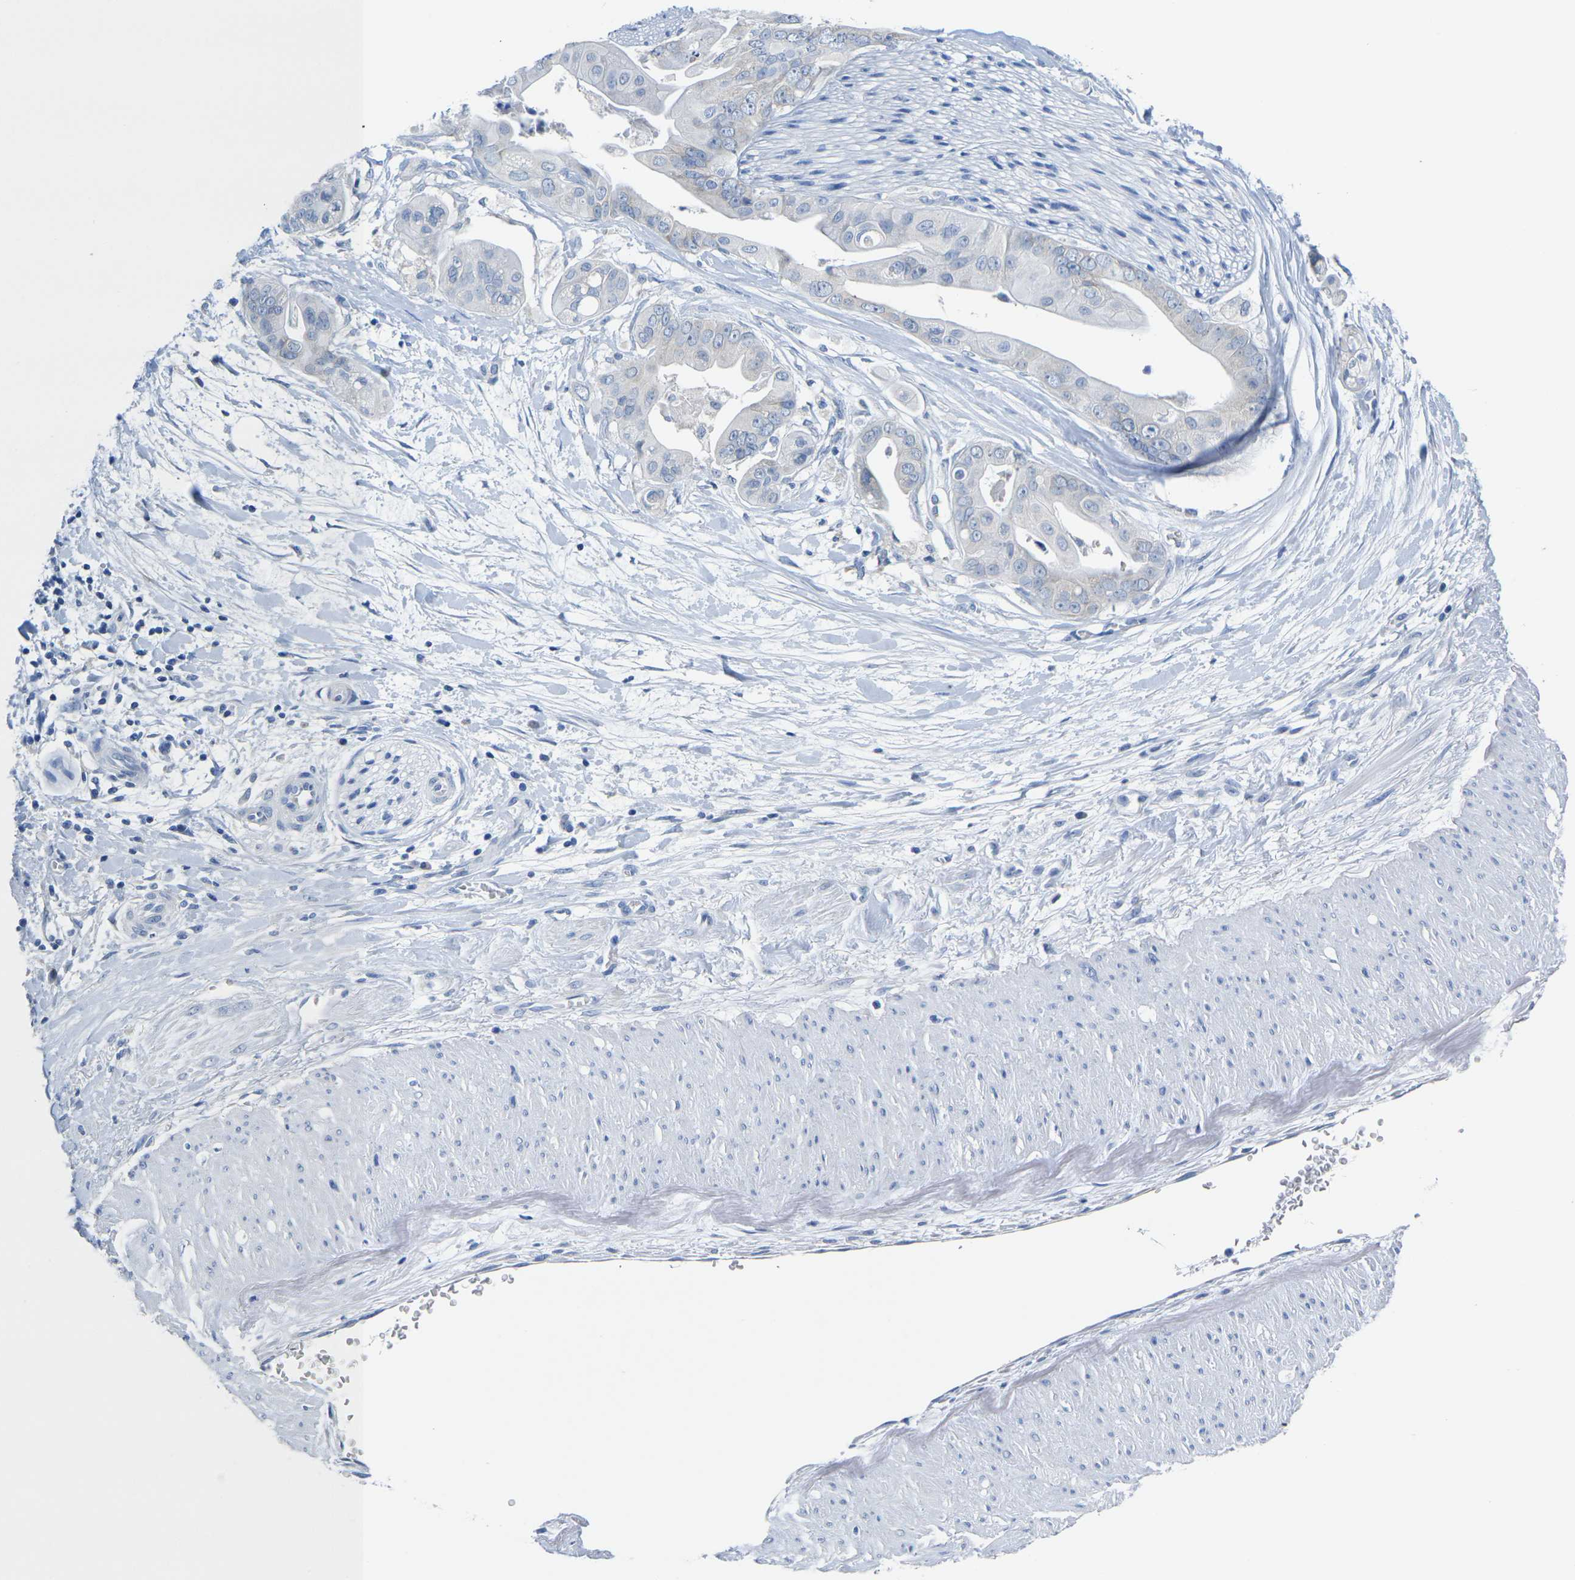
{"staining": {"intensity": "negative", "quantity": "none", "location": "none"}, "tissue": "pancreatic cancer", "cell_type": "Tumor cells", "image_type": "cancer", "snomed": [{"axis": "morphology", "description": "Adenocarcinoma, NOS"}, {"axis": "topography", "description": "Pancreas"}], "caption": "Human pancreatic adenocarcinoma stained for a protein using immunohistochemistry (IHC) displays no staining in tumor cells.", "gene": "TMEM204", "patient": {"sex": "female", "age": 75}}